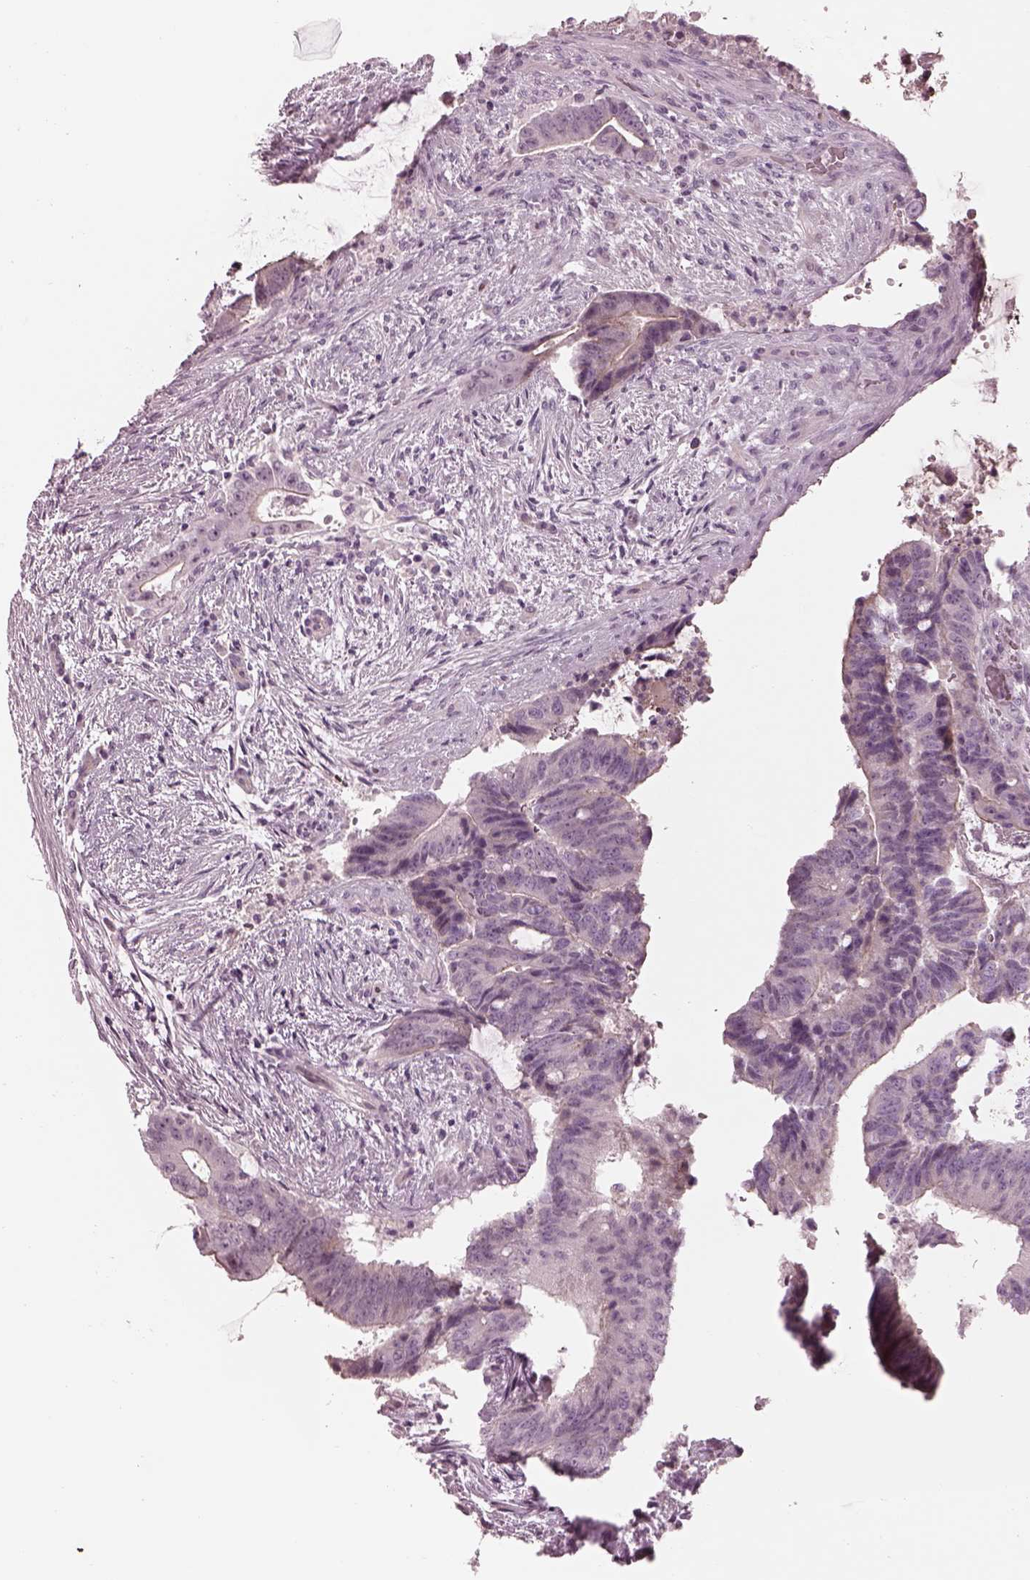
{"staining": {"intensity": "negative", "quantity": "none", "location": "none"}, "tissue": "colorectal cancer", "cell_type": "Tumor cells", "image_type": "cancer", "snomed": [{"axis": "morphology", "description": "Adenocarcinoma, NOS"}, {"axis": "topography", "description": "Colon"}], "caption": "There is no significant positivity in tumor cells of colorectal adenocarcinoma.", "gene": "CACNG4", "patient": {"sex": "female", "age": 43}}